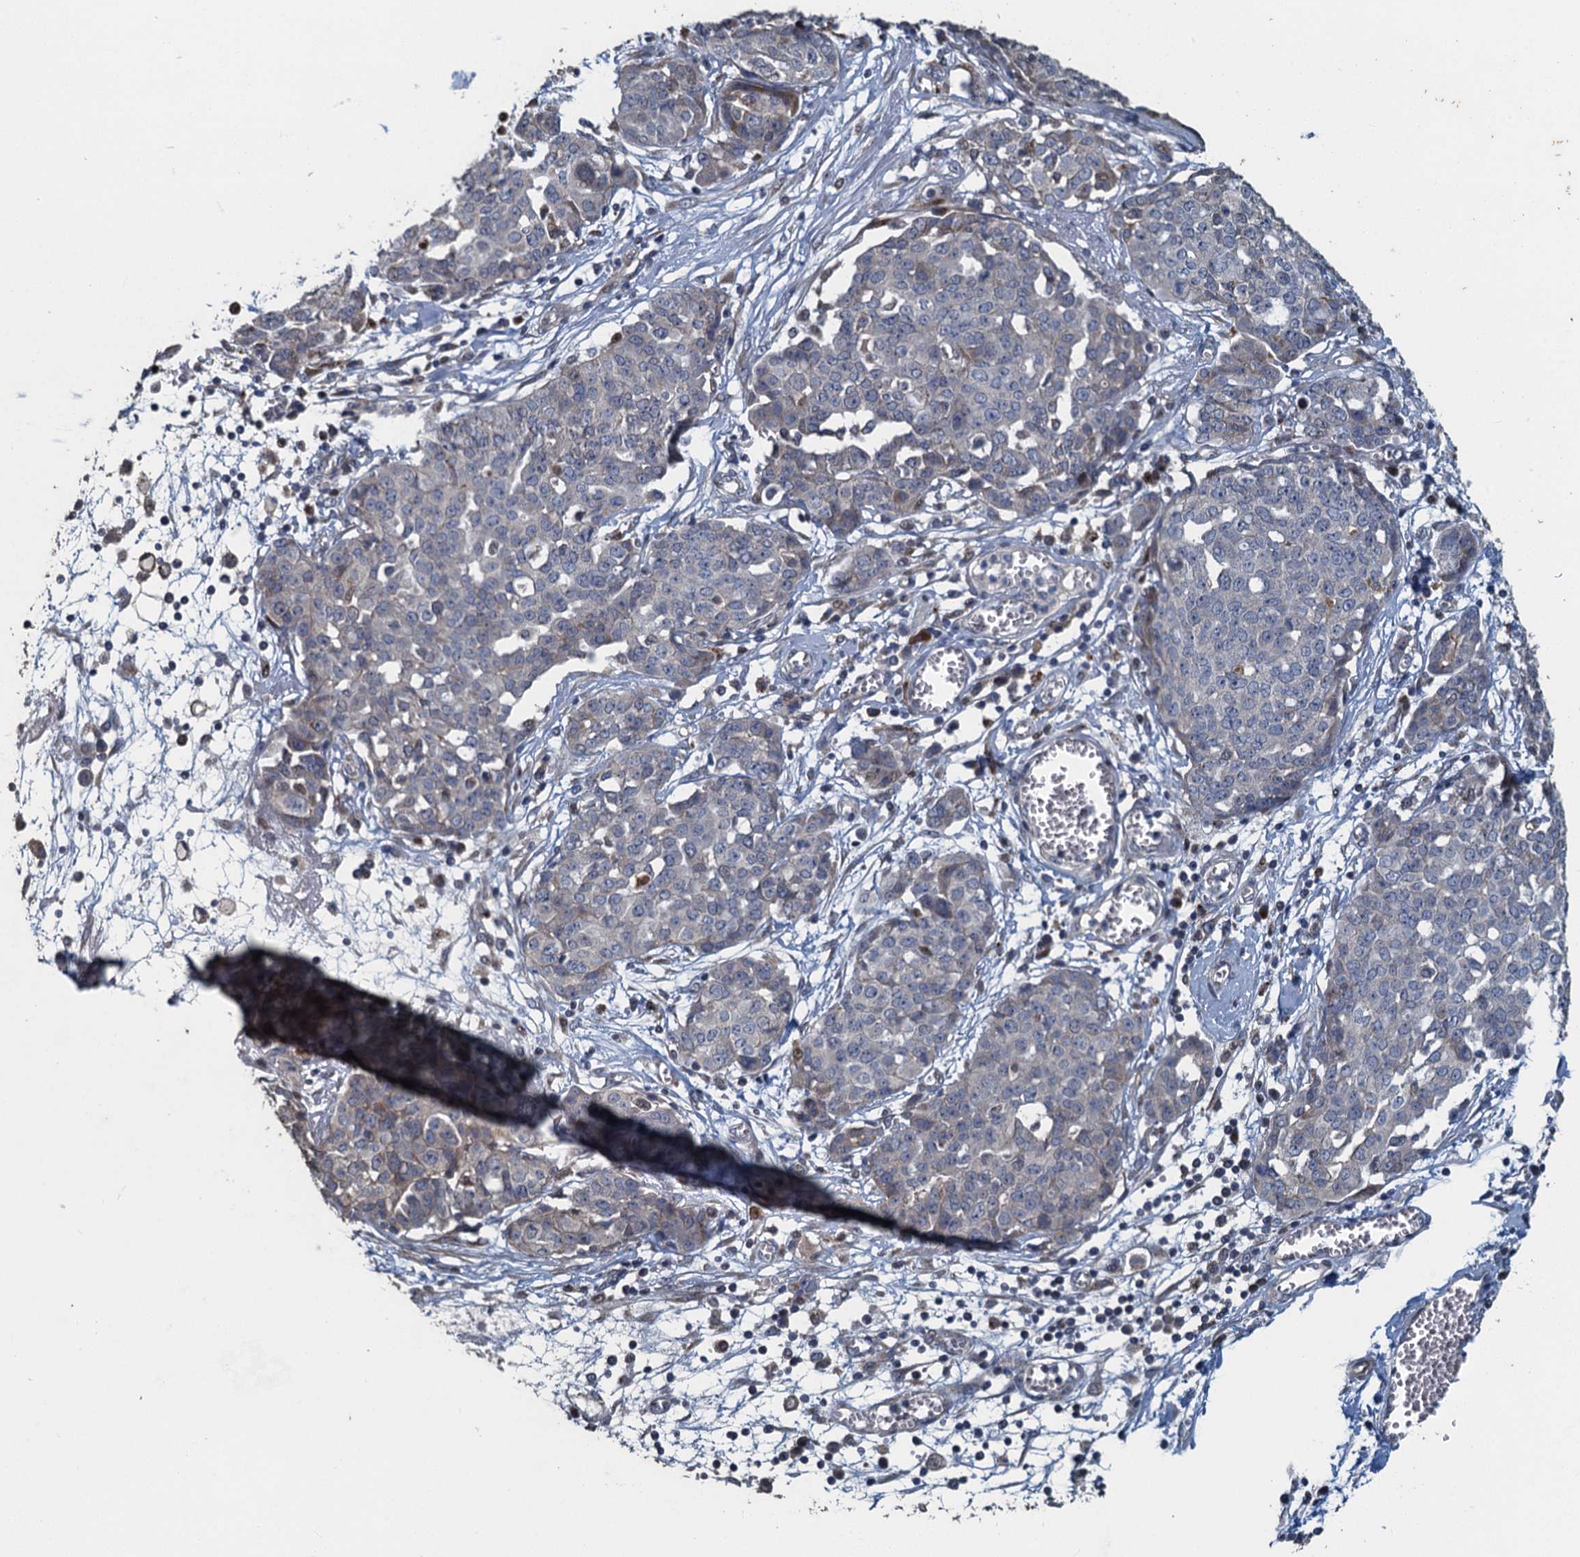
{"staining": {"intensity": "negative", "quantity": "none", "location": "none"}, "tissue": "ovarian cancer", "cell_type": "Tumor cells", "image_type": "cancer", "snomed": [{"axis": "morphology", "description": "Cystadenocarcinoma, serous, NOS"}, {"axis": "topography", "description": "Soft tissue"}, {"axis": "topography", "description": "Ovary"}], "caption": "Immunohistochemistry image of serous cystadenocarcinoma (ovarian) stained for a protein (brown), which reveals no expression in tumor cells.", "gene": "AGRN", "patient": {"sex": "female", "age": 57}}